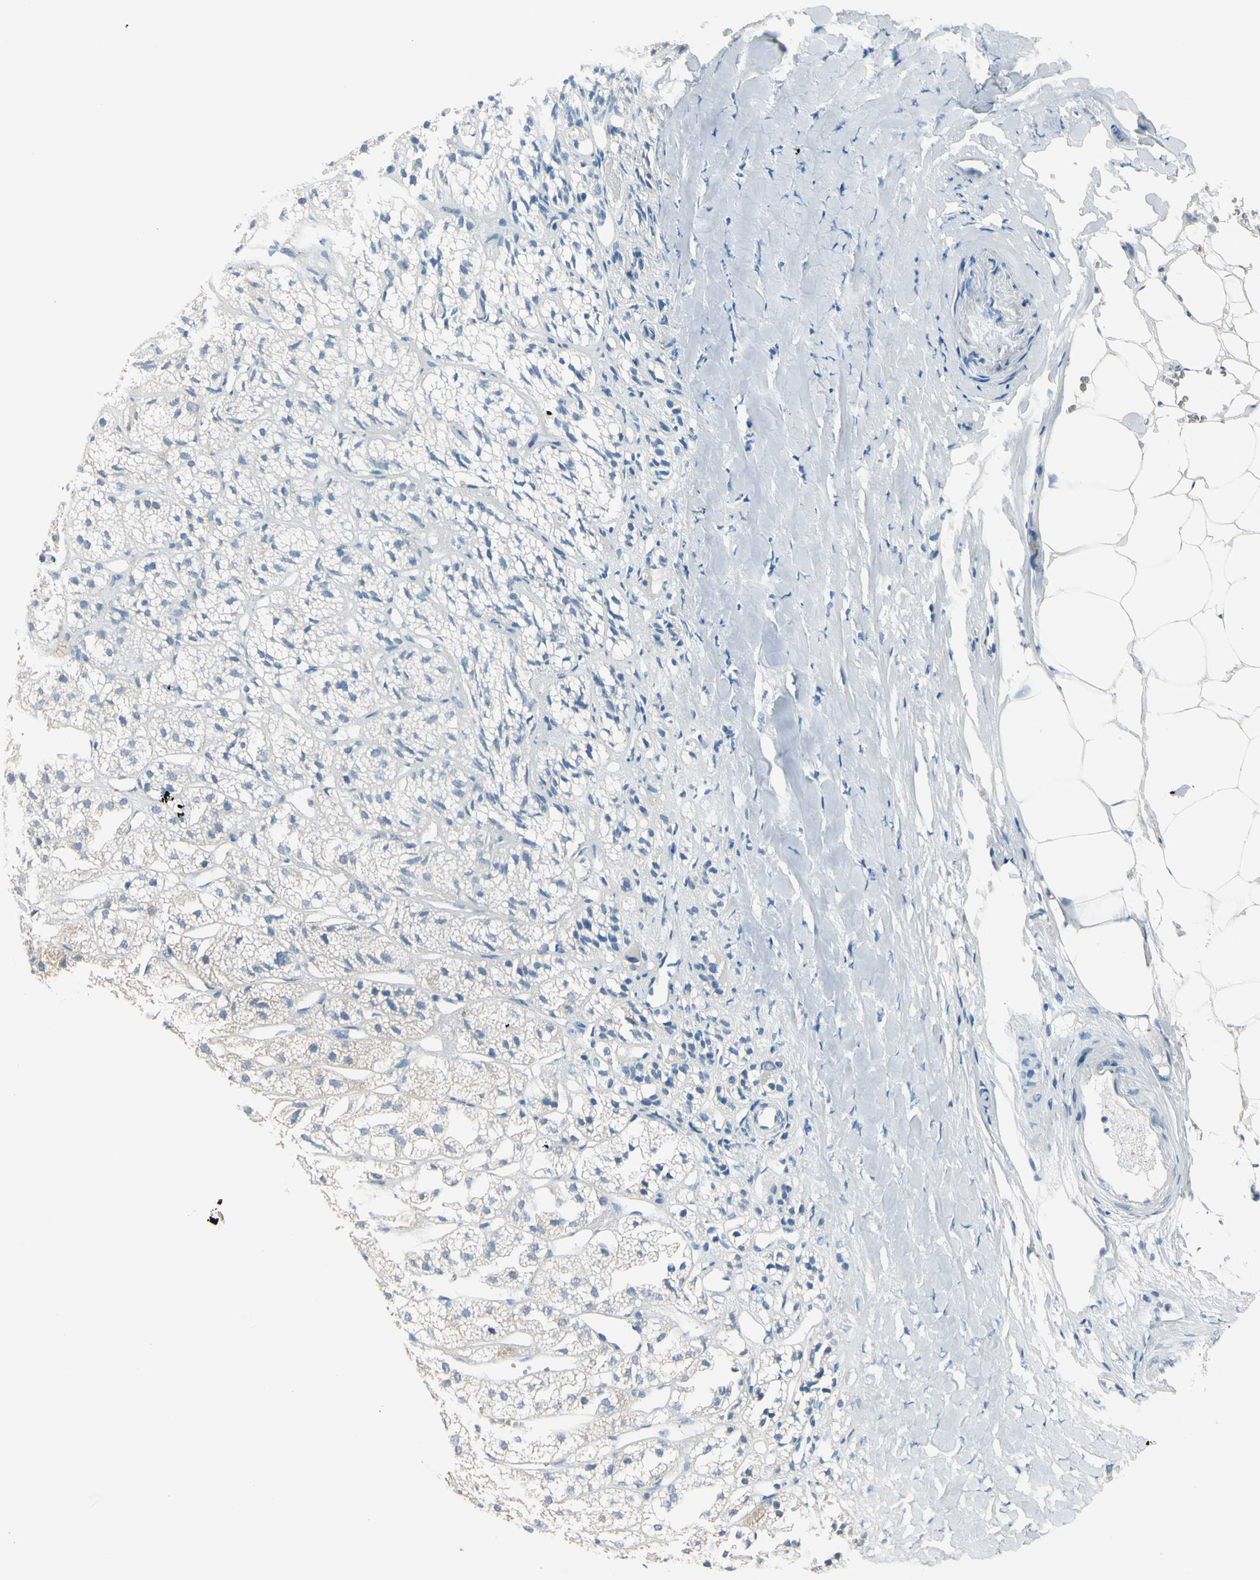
{"staining": {"intensity": "strong", "quantity": ">75%", "location": "cytoplasmic/membranous"}, "tissue": "adrenal gland", "cell_type": "Glandular cells", "image_type": "normal", "snomed": [{"axis": "morphology", "description": "Normal tissue, NOS"}, {"axis": "topography", "description": "Adrenal gland"}], "caption": "The micrograph exhibits staining of benign adrenal gland, revealing strong cytoplasmic/membranous protein expression (brown color) within glandular cells.", "gene": "LY6G6F", "patient": {"sex": "female", "age": 71}}